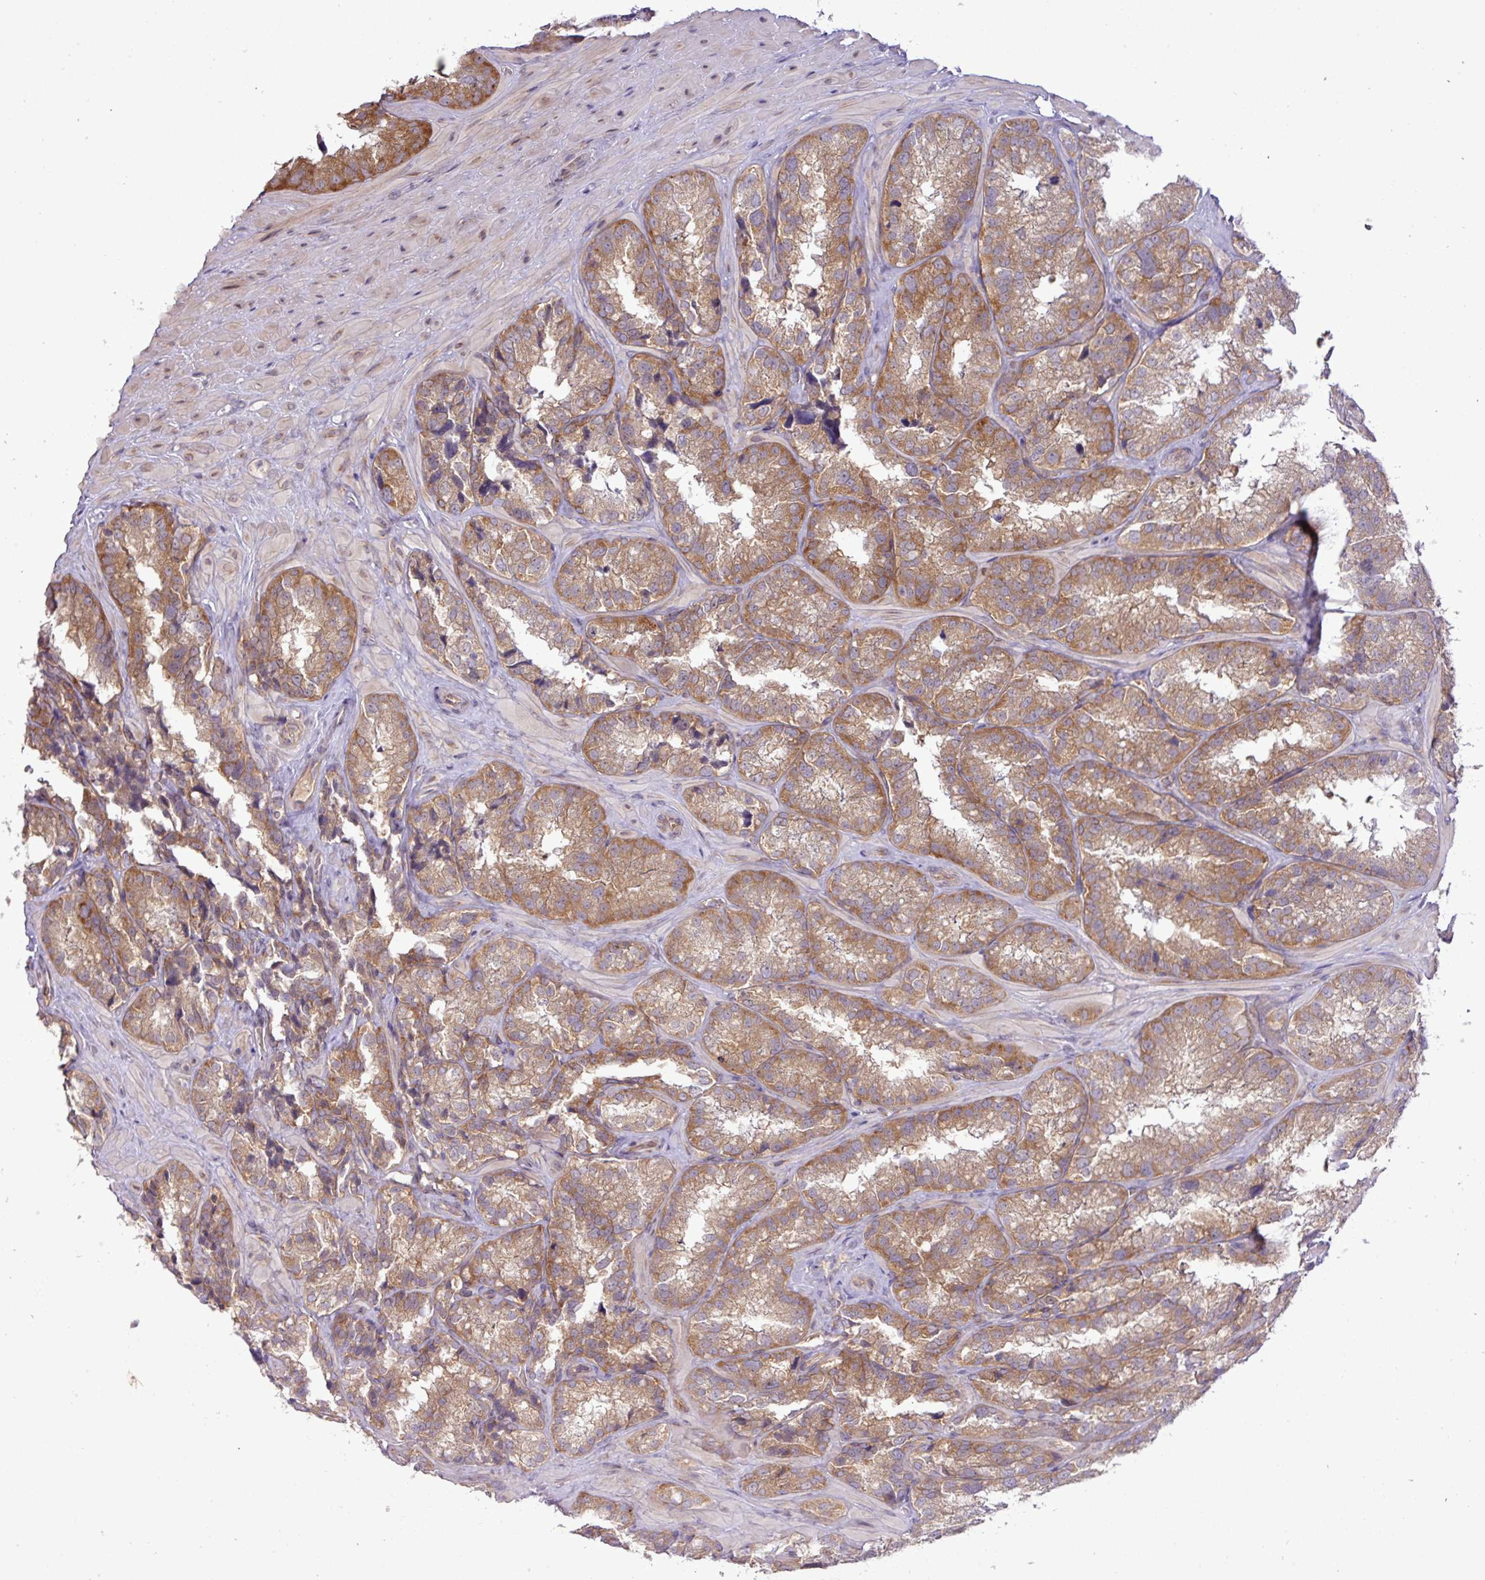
{"staining": {"intensity": "moderate", "quantity": ">75%", "location": "cytoplasmic/membranous"}, "tissue": "seminal vesicle", "cell_type": "Glandular cells", "image_type": "normal", "snomed": [{"axis": "morphology", "description": "Normal tissue, NOS"}, {"axis": "topography", "description": "Seminal veicle"}], "caption": "Immunohistochemical staining of normal seminal vesicle displays >75% levels of moderate cytoplasmic/membranous protein positivity in about >75% of glandular cells.", "gene": "FAM222B", "patient": {"sex": "male", "age": 58}}